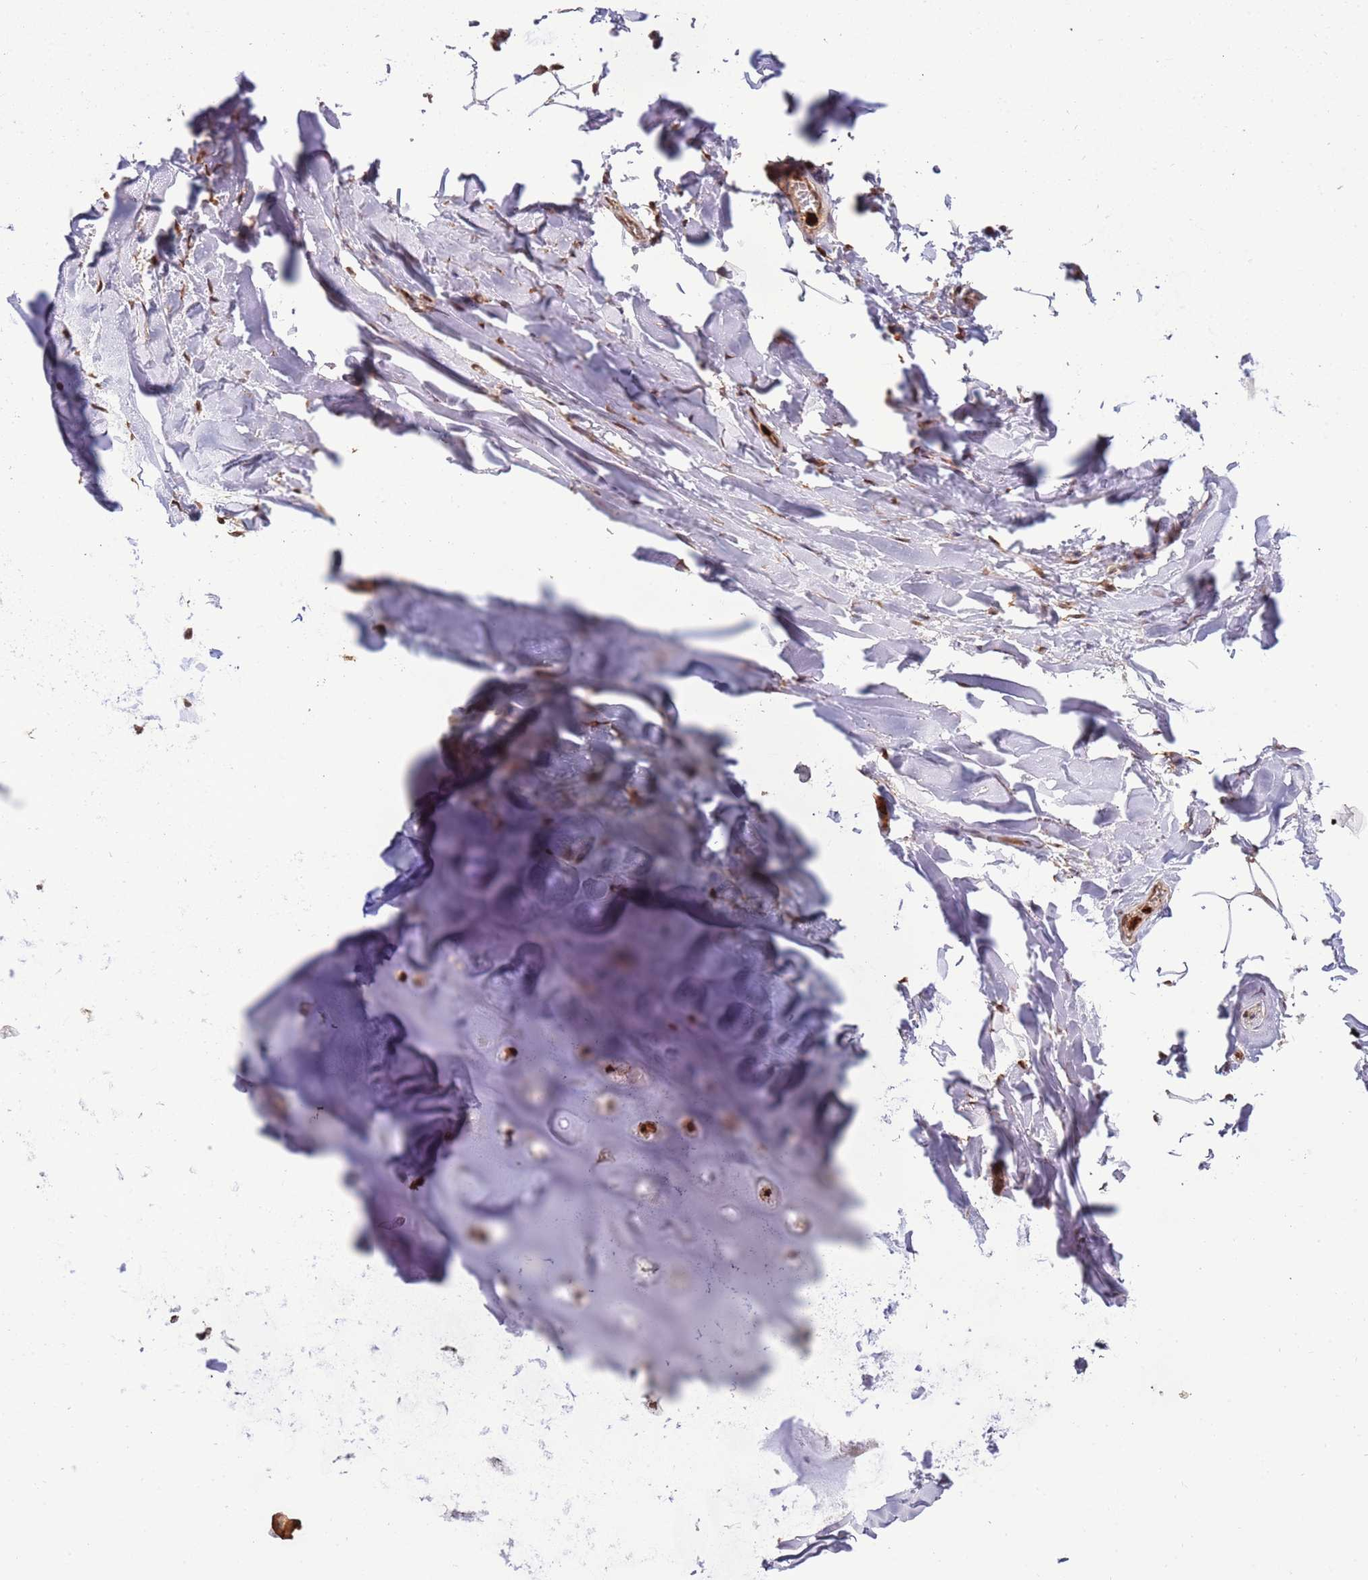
{"staining": {"intensity": "strong", "quantity": ">75%", "location": "cytoplasmic/membranous,nuclear"}, "tissue": "soft tissue", "cell_type": "Chondrocytes", "image_type": "normal", "snomed": [{"axis": "morphology", "description": "Normal tissue, NOS"}, {"axis": "topography", "description": "Lymph node"}, {"axis": "topography", "description": "Cartilage tissue"}, {"axis": "topography", "description": "Bronchus"}], "caption": "A brown stain shows strong cytoplasmic/membranous,nuclear staining of a protein in chondrocytes of unremarkable human soft tissue. The staining is performed using DAB (3,3'-diaminobenzidine) brown chromogen to label protein expression. The nuclei are counter-stained blue using hematoxylin.", "gene": "CEP170", "patient": {"sex": "male", "age": 63}}